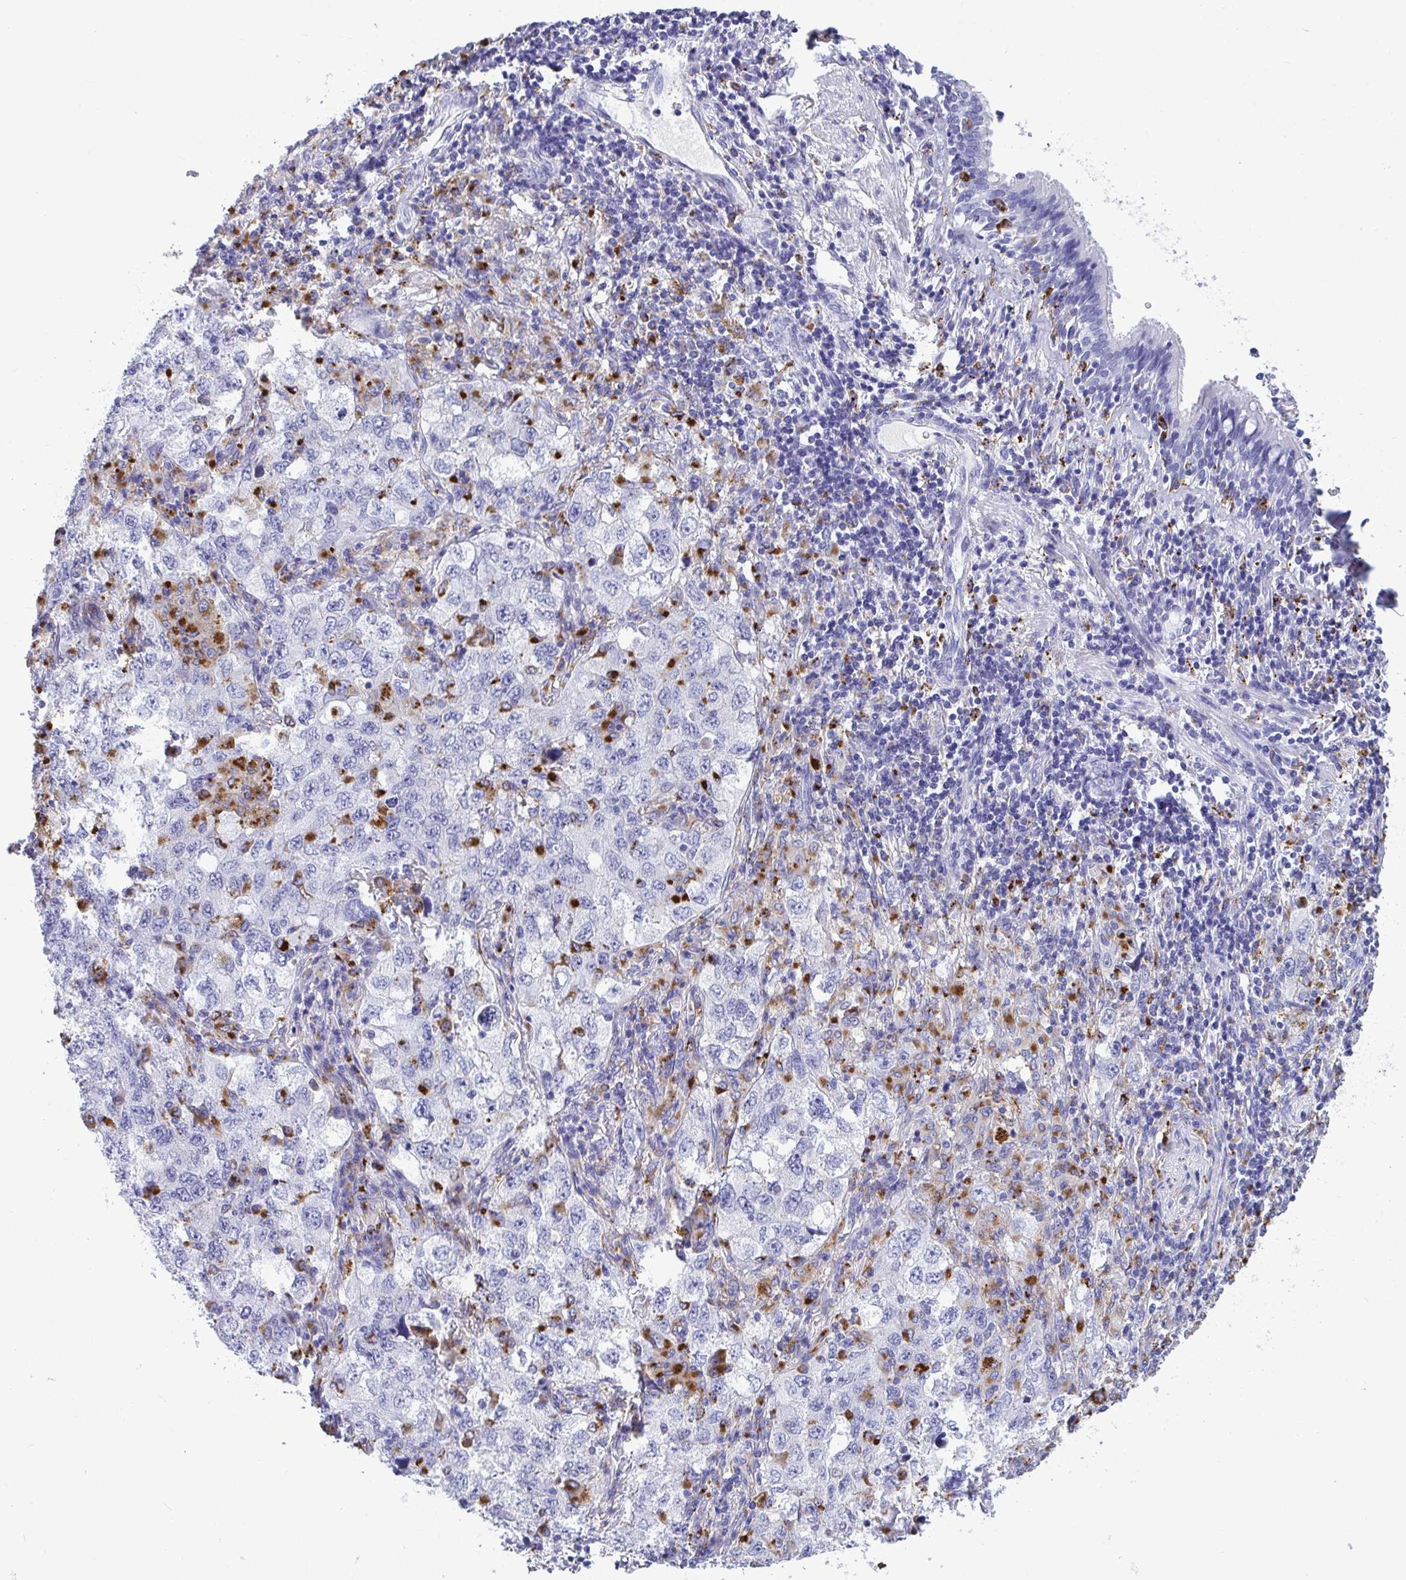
{"staining": {"intensity": "moderate", "quantity": "<25%", "location": "cytoplasmic/membranous"}, "tissue": "lung cancer", "cell_type": "Tumor cells", "image_type": "cancer", "snomed": [{"axis": "morphology", "description": "Adenocarcinoma, NOS"}, {"axis": "topography", "description": "Lung"}], "caption": "IHC image of neoplastic tissue: human lung cancer stained using immunohistochemistry (IHC) displays low levels of moderate protein expression localized specifically in the cytoplasmic/membranous of tumor cells, appearing as a cytoplasmic/membranous brown color.", "gene": "CPVL", "patient": {"sex": "female", "age": 57}}